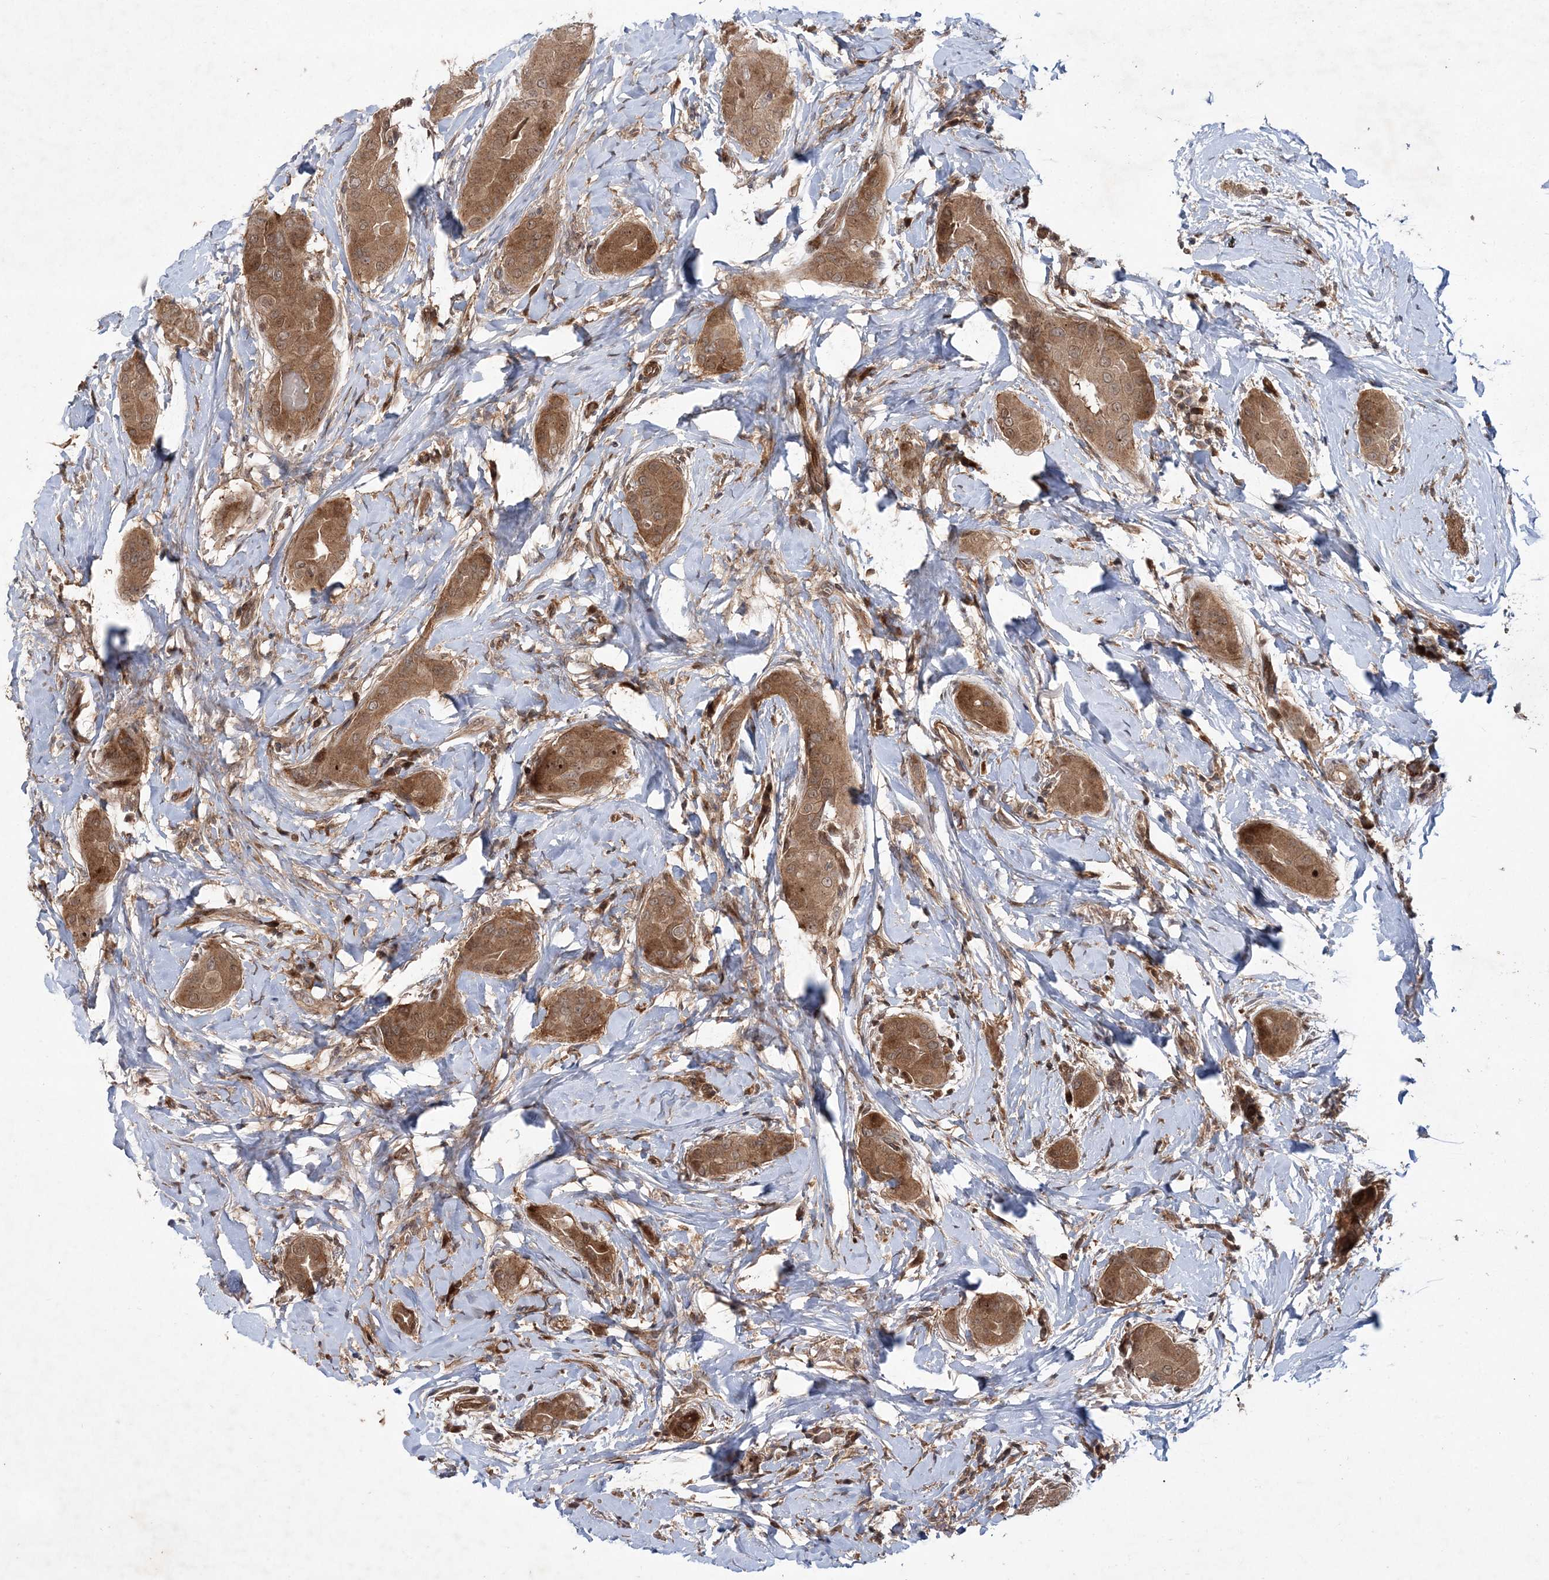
{"staining": {"intensity": "moderate", "quantity": ">75%", "location": "cytoplasmic/membranous"}, "tissue": "thyroid cancer", "cell_type": "Tumor cells", "image_type": "cancer", "snomed": [{"axis": "morphology", "description": "Papillary adenocarcinoma, NOS"}, {"axis": "topography", "description": "Thyroid gland"}], "caption": "IHC micrograph of neoplastic tissue: human thyroid cancer (papillary adenocarcinoma) stained using immunohistochemistry (IHC) displays medium levels of moderate protein expression localized specifically in the cytoplasmic/membranous of tumor cells, appearing as a cytoplasmic/membranous brown color.", "gene": "UBTD2", "patient": {"sex": "male", "age": 33}}